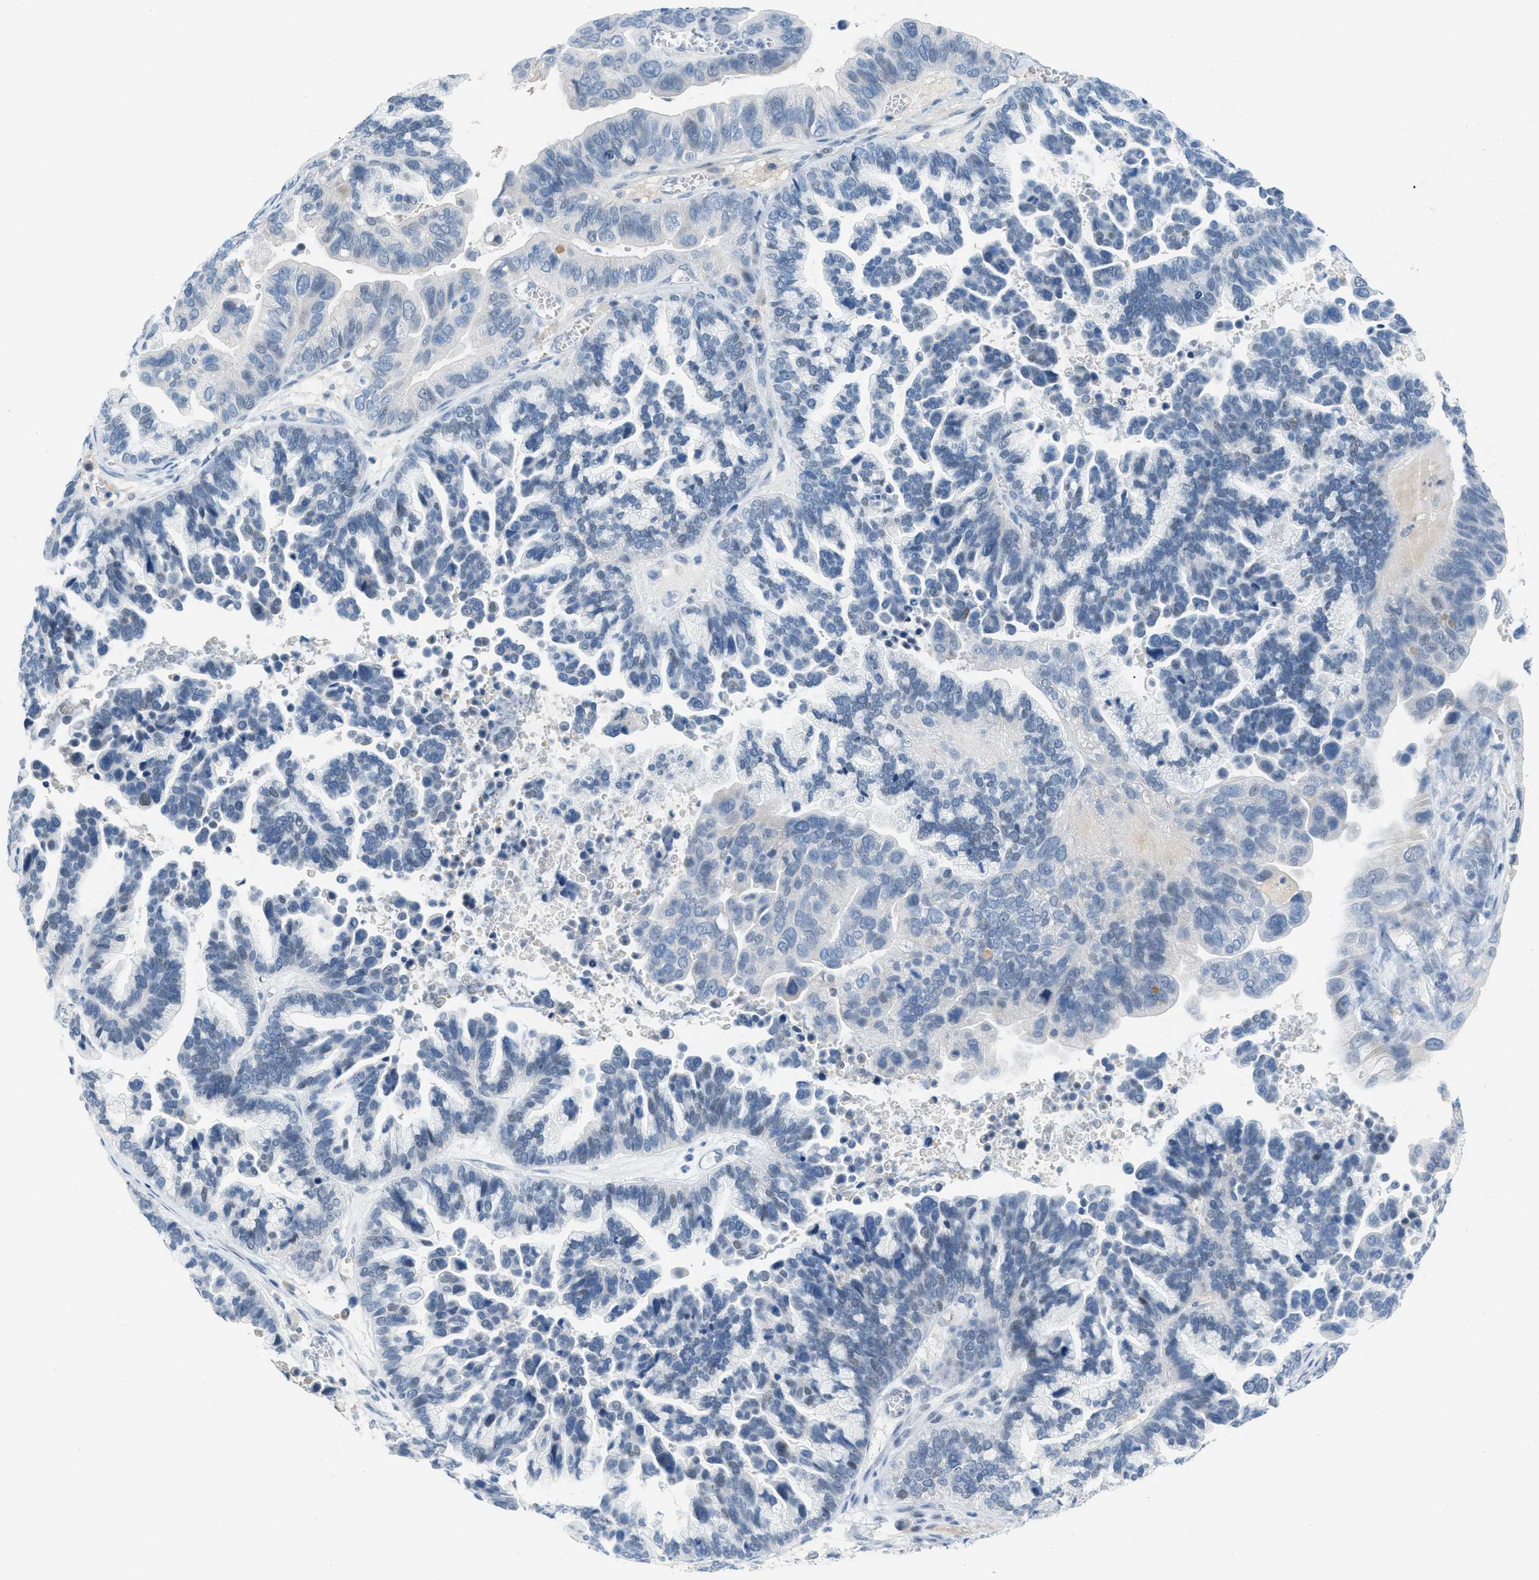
{"staining": {"intensity": "negative", "quantity": "none", "location": "none"}, "tissue": "ovarian cancer", "cell_type": "Tumor cells", "image_type": "cancer", "snomed": [{"axis": "morphology", "description": "Cystadenocarcinoma, serous, NOS"}, {"axis": "topography", "description": "Ovary"}], "caption": "An immunohistochemistry image of serous cystadenocarcinoma (ovarian) is shown. There is no staining in tumor cells of serous cystadenocarcinoma (ovarian). Nuclei are stained in blue.", "gene": "HSF2", "patient": {"sex": "female", "age": 56}}